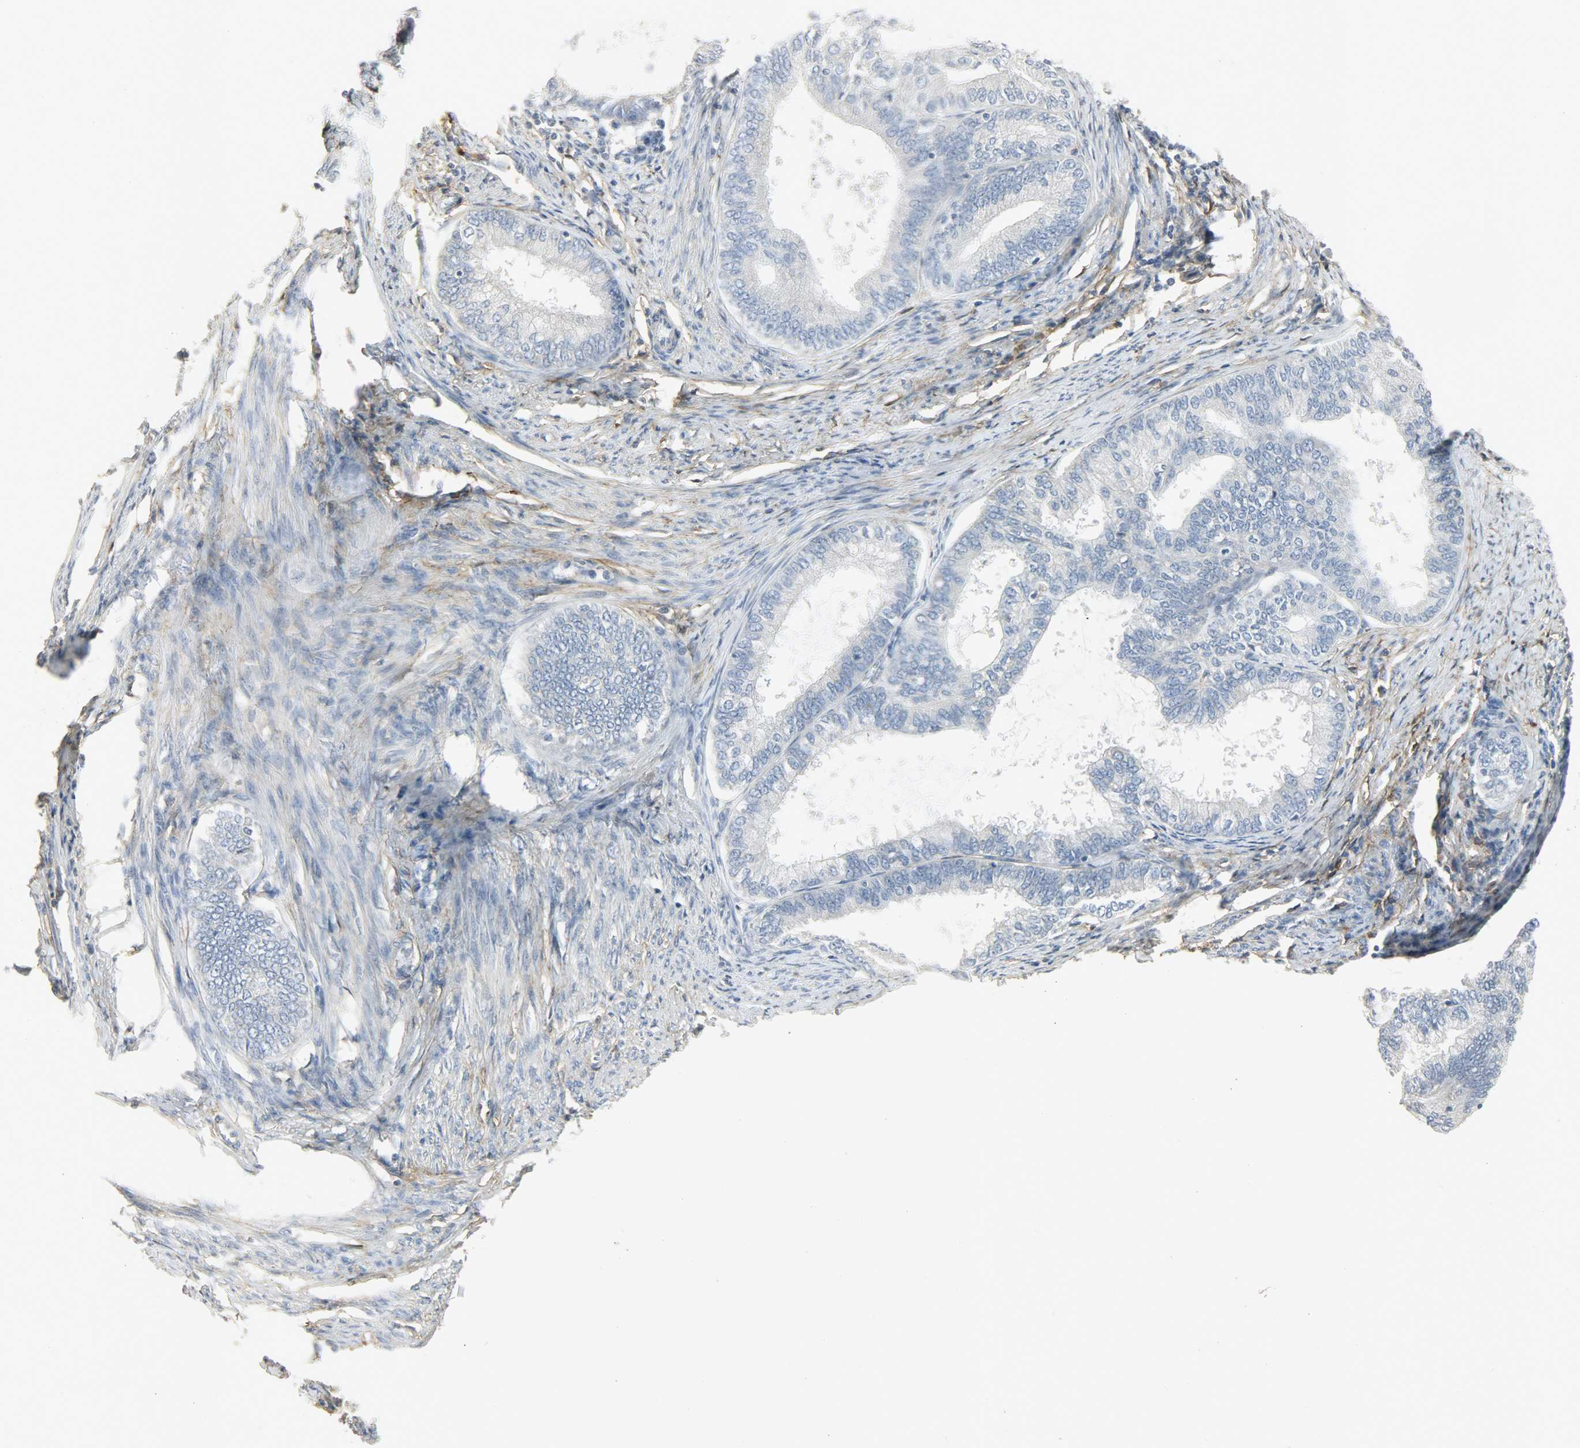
{"staining": {"intensity": "negative", "quantity": "none", "location": "none"}, "tissue": "endometrial cancer", "cell_type": "Tumor cells", "image_type": "cancer", "snomed": [{"axis": "morphology", "description": "Adenocarcinoma, NOS"}, {"axis": "topography", "description": "Endometrium"}], "caption": "Endometrial adenocarcinoma was stained to show a protein in brown. There is no significant positivity in tumor cells.", "gene": "ENPEP", "patient": {"sex": "female", "age": 86}}